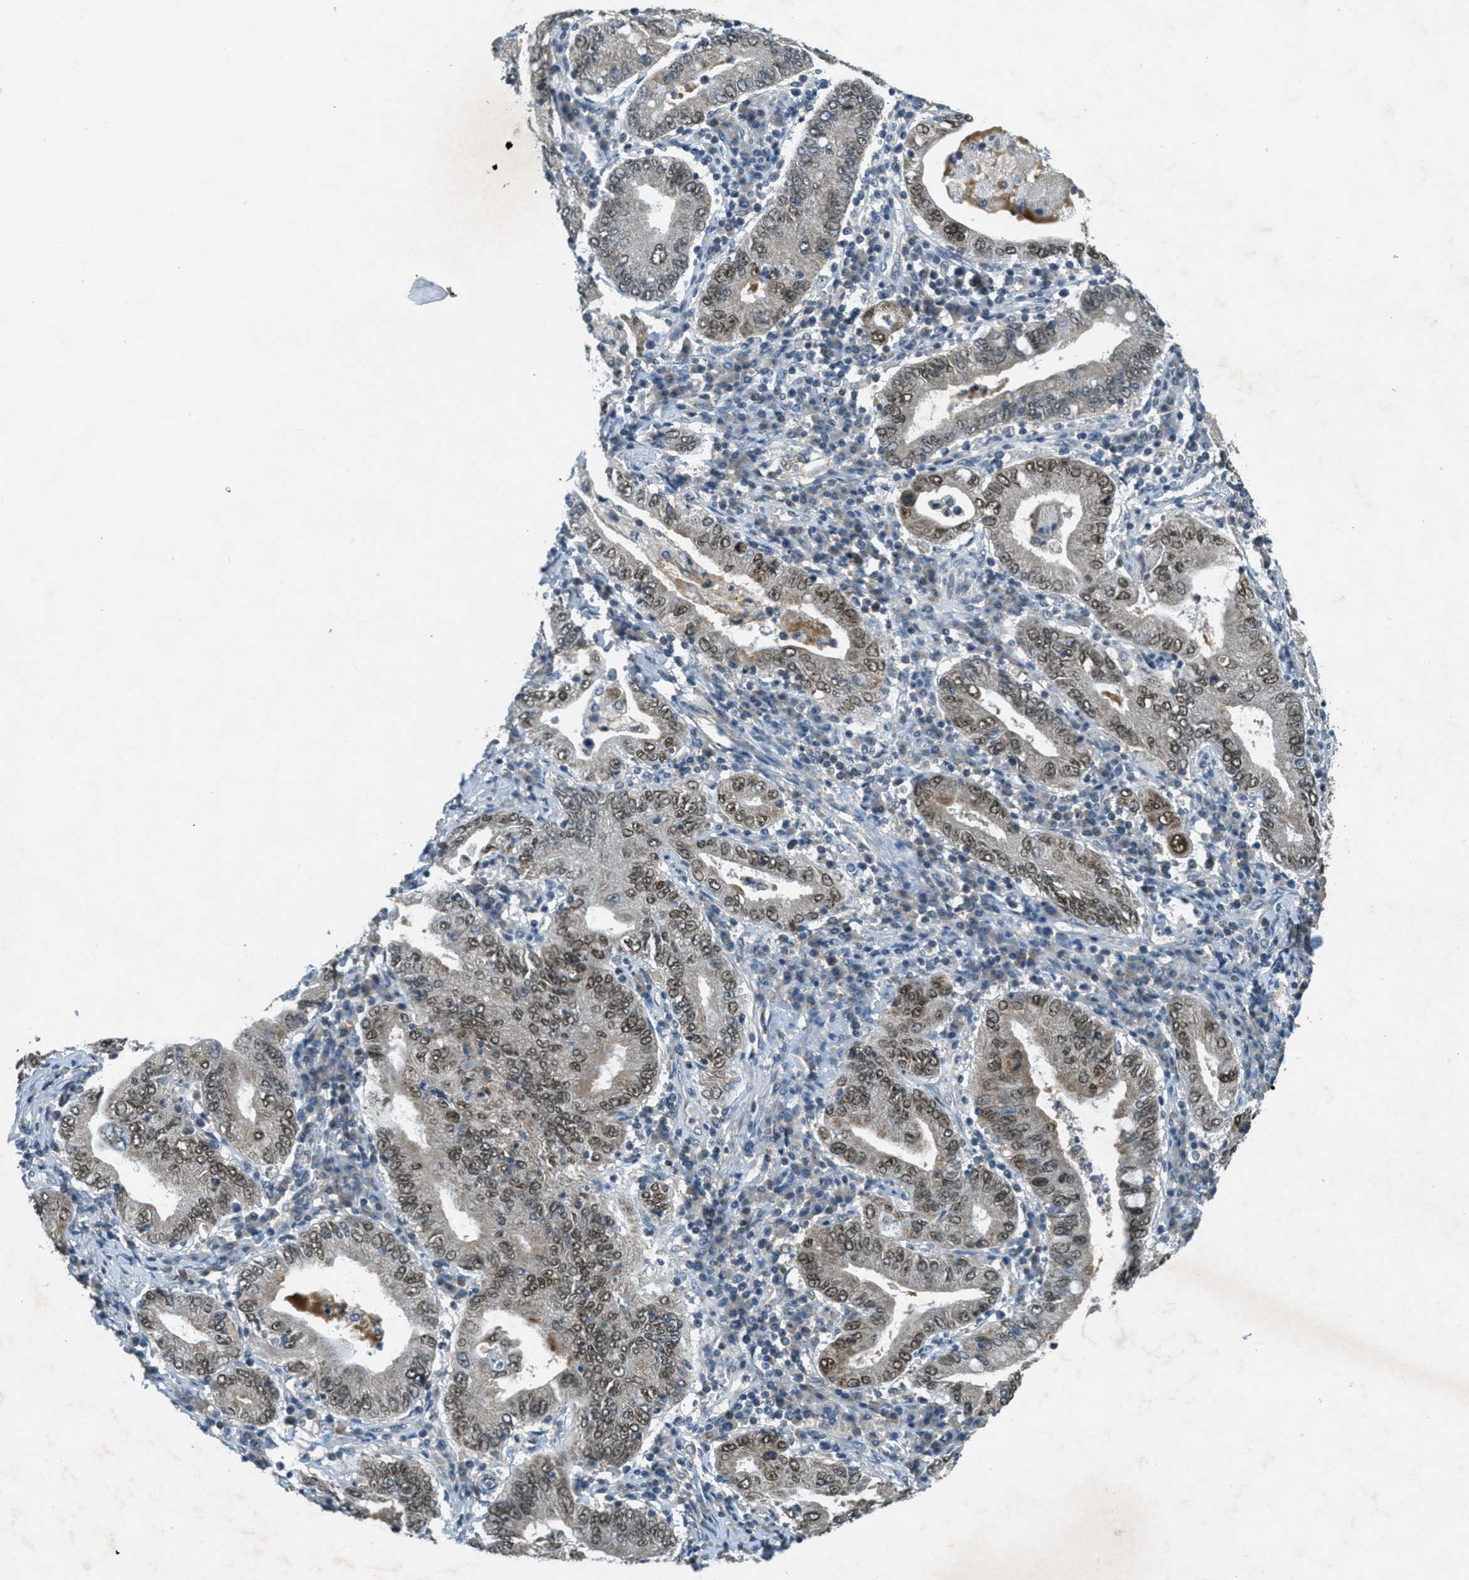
{"staining": {"intensity": "moderate", "quantity": ">75%", "location": "cytoplasmic/membranous,nuclear"}, "tissue": "stomach cancer", "cell_type": "Tumor cells", "image_type": "cancer", "snomed": [{"axis": "morphology", "description": "Normal tissue, NOS"}, {"axis": "morphology", "description": "Adenocarcinoma, NOS"}, {"axis": "topography", "description": "Esophagus"}, {"axis": "topography", "description": "Stomach, upper"}, {"axis": "topography", "description": "Peripheral nerve tissue"}], "caption": "Stomach adenocarcinoma was stained to show a protein in brown. There is medium levels of moderate cytoplasmic/membranous and nuclear positivity in approximately >75% of tumor cells.", "gene": "TCF20", "patient": {"sex": "male", "age": 62}}